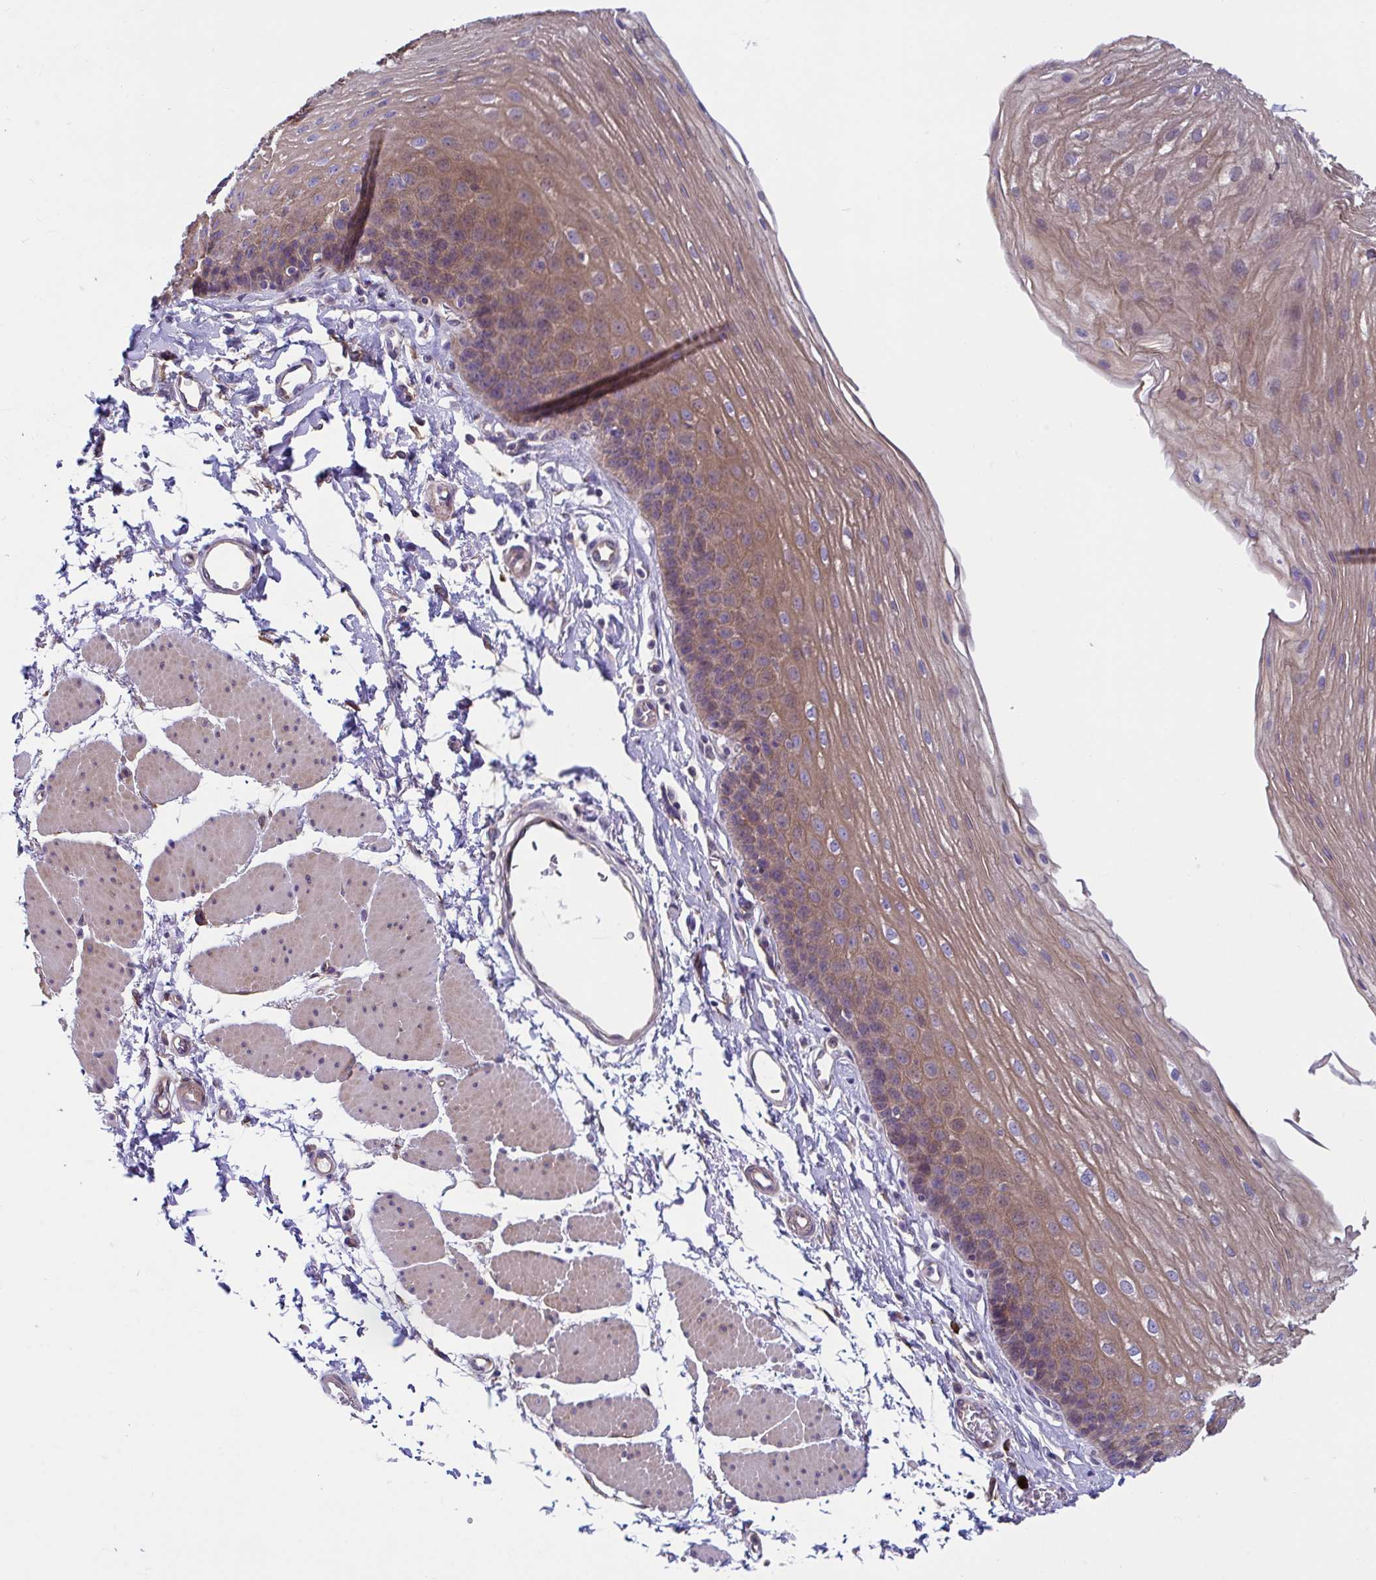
{"staining": {"intensity": "moderate", "quantity": ">75%", "location": "cytoplasmic/membranous"}, "tissue": "esophagus", "cell_type": "Squamous epithelial cells", "image_type": "normal", "snomed": [{"axis": "morphology", "description": "Normal tissue, NOS"}, {"axis": "topography", "description": "Esophagus"}], "caption": "IHC of normal human esophagus shows medium levels of moderate cytoplasmic/membranous positivity in about >75% of squamous epithelial cells.", "gene": "WBP1", "patient": {"sex": "female", "age": 81}}